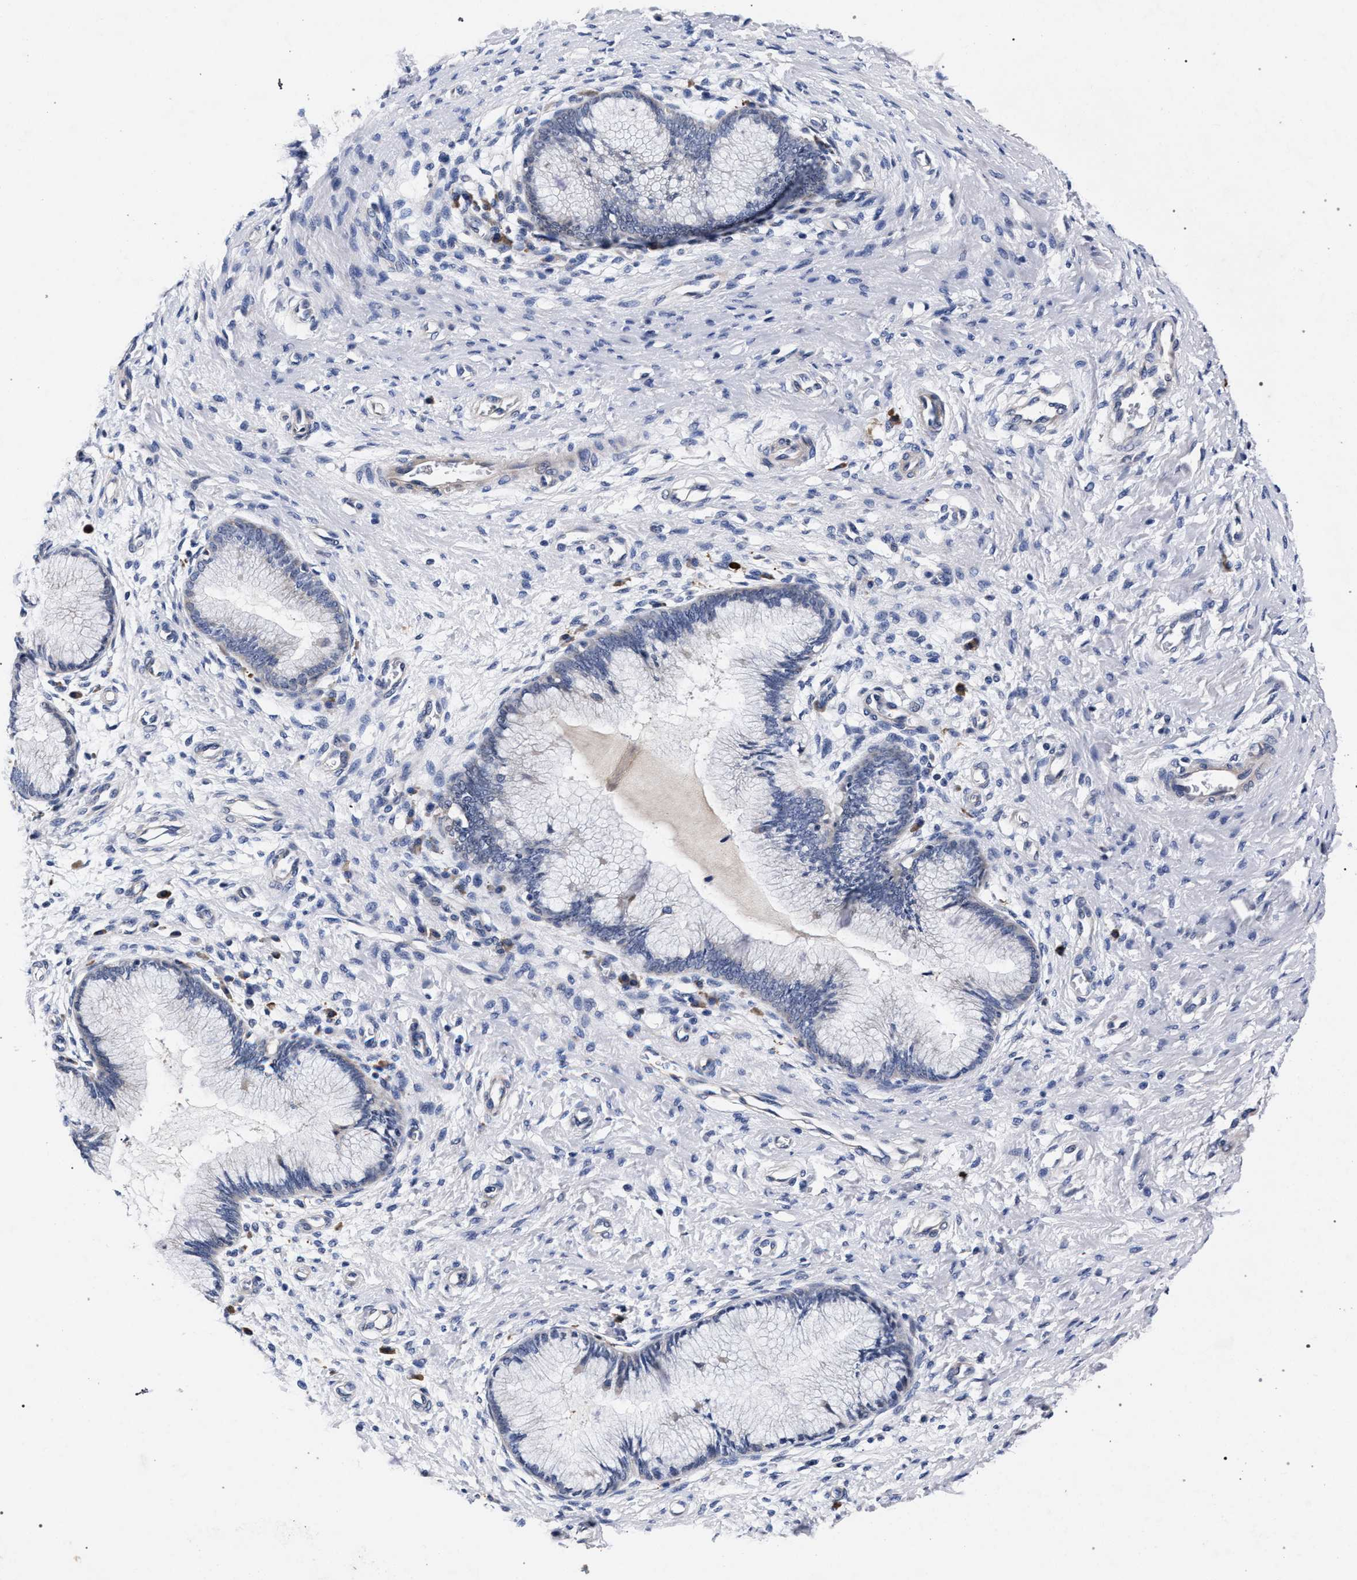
{"staining": {"intensity": "negative", "quantity": "none", "location": "none"}, "tissue": "cervix", "cell_type": "Glandular cells", "image_type": "normal", "snomed": [{"axis": "morphology", "description": "Normal tissue, NOS"}, {"axis": "topography", "description": "Cervix"}], "caption": "This is a histopathology image of IHC staining of benign cervix, which shows no positivity in glandular cells.", "gene": "CFAP95", "patient": {"sex": "female", "age": 55}}